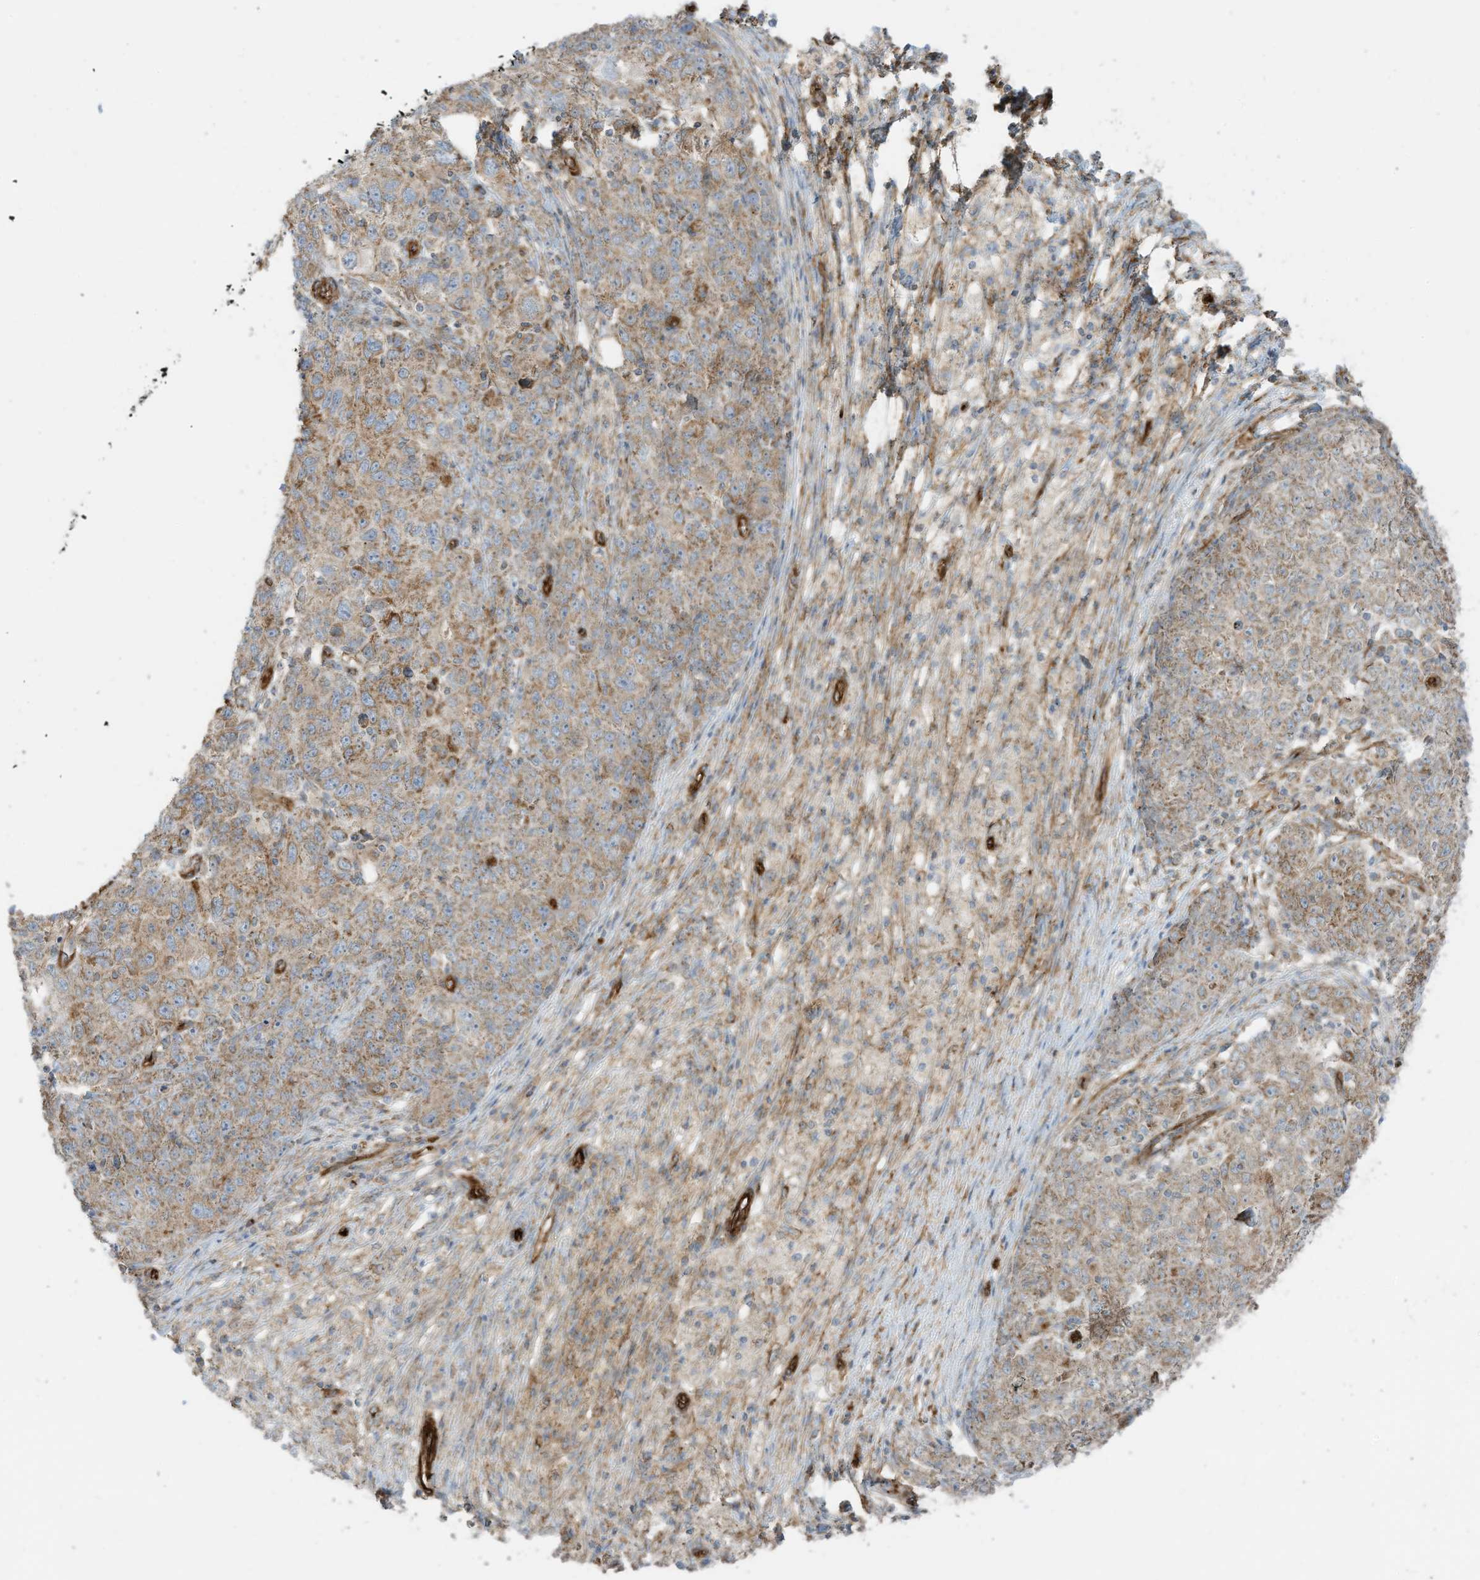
{"staining": {"intensity": "weak", "quantity": ">75%", "location": "cytoplasmic/membranous"}, "tissue": "ovarian cancer", "cell_type": "Tumor cells", "image_type": "cancer", "snomed": [{"axis": "morphology", "description": "Carcinoma, endometroid"}, {"axis": "topography", "description": "Ovary"}], "caption": "The micrograph displays staining of ovarian cancer (endometroid carcinoma), revealing weak cytoplasmic/membranous protein expression (brown color) within tumor cells.", "gene": "ABCB7", "patient": {"sex": "female", "age": 42}}